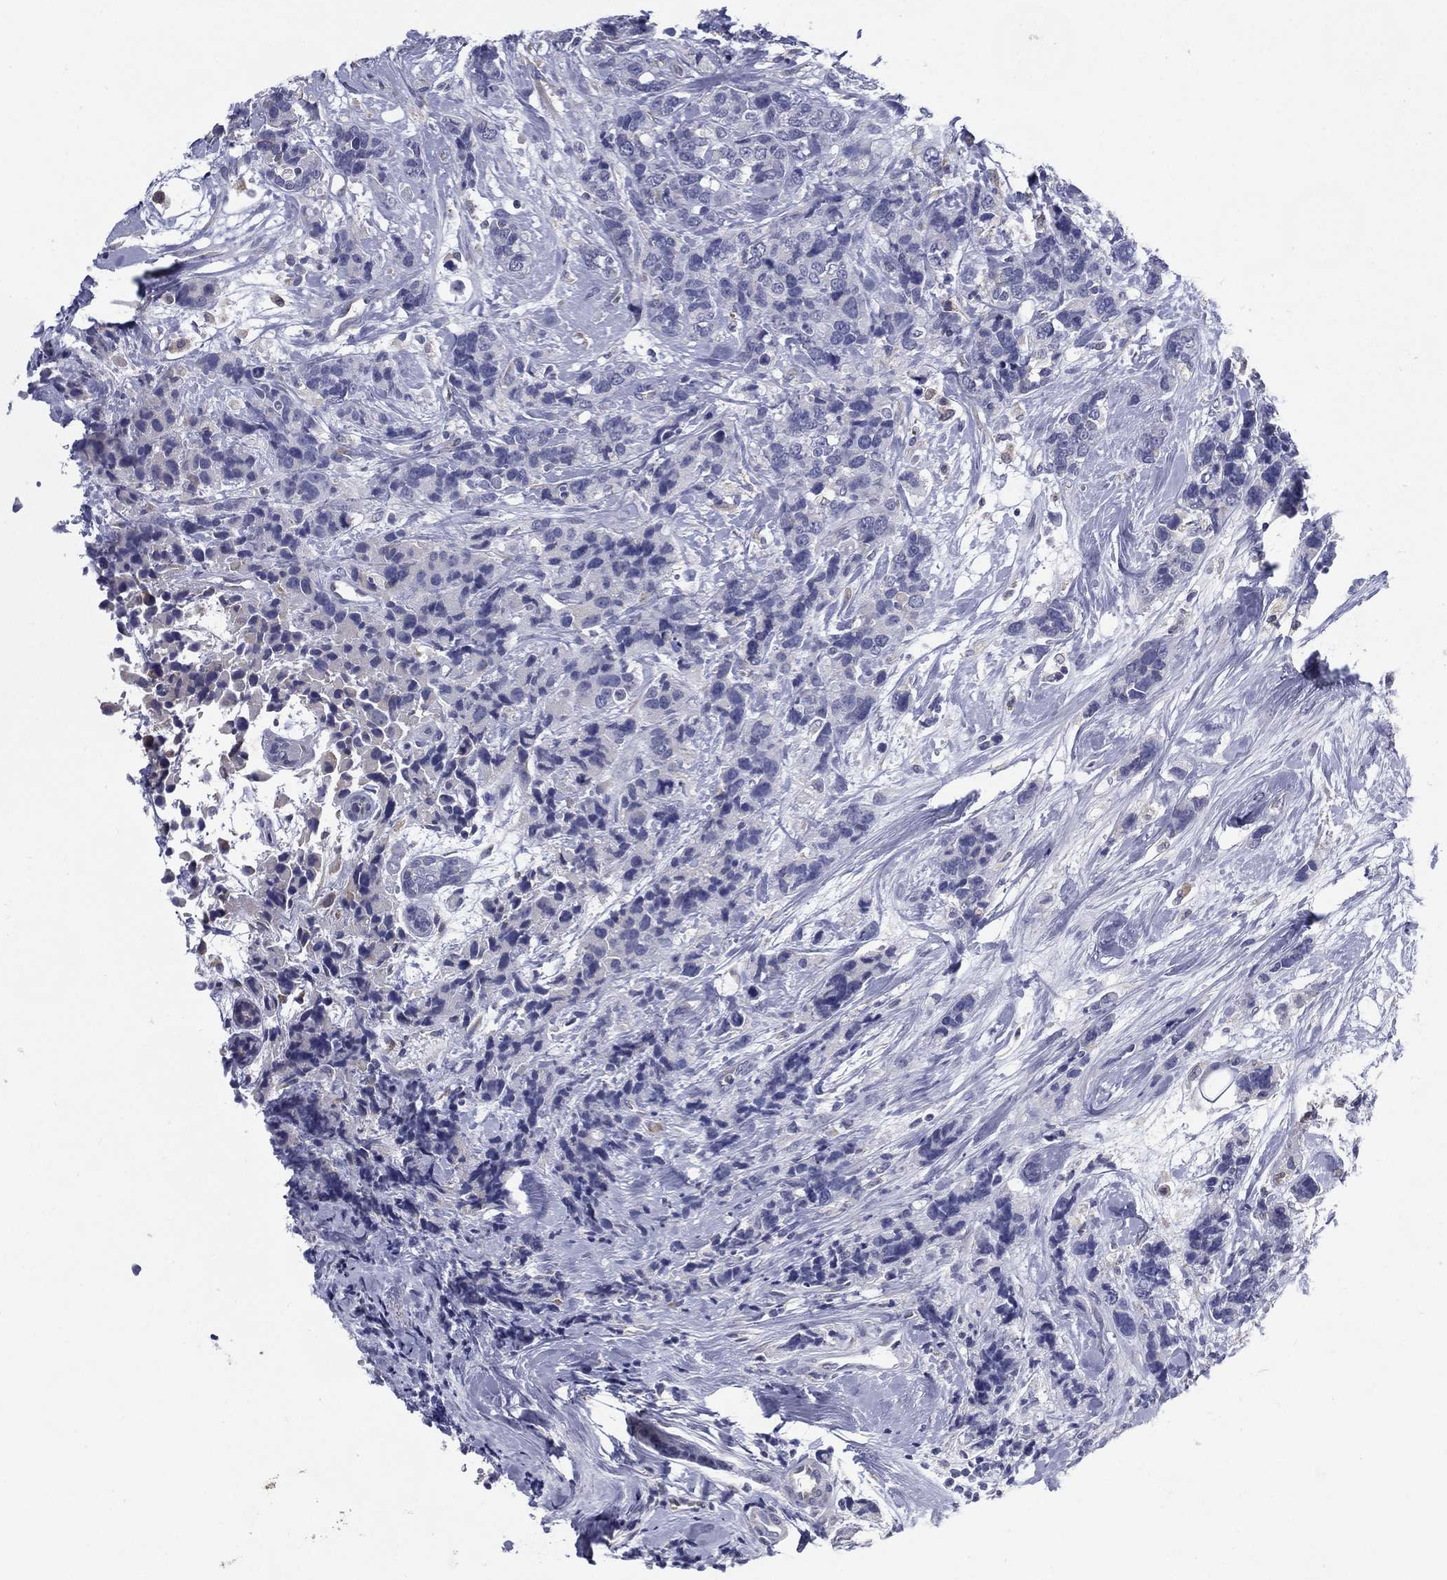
{"staining": {"intensity": "negative", "quantity": "none", "location": "none"}, "tissue": "breast cancer", "cell_type": "Tumor cells", "image_type": "cancer", "snomed": [{"axis": "morphology", "description": "Lobular carcinoma"}, {"axis": "topography", "description": "Breast"}], "caption": "A photomicrograph of human lobular carcinoma (breast) is negative for staining in tumor cells.", "gene": "C19orf18", "patient": {"sex": "female", "age": 59}}